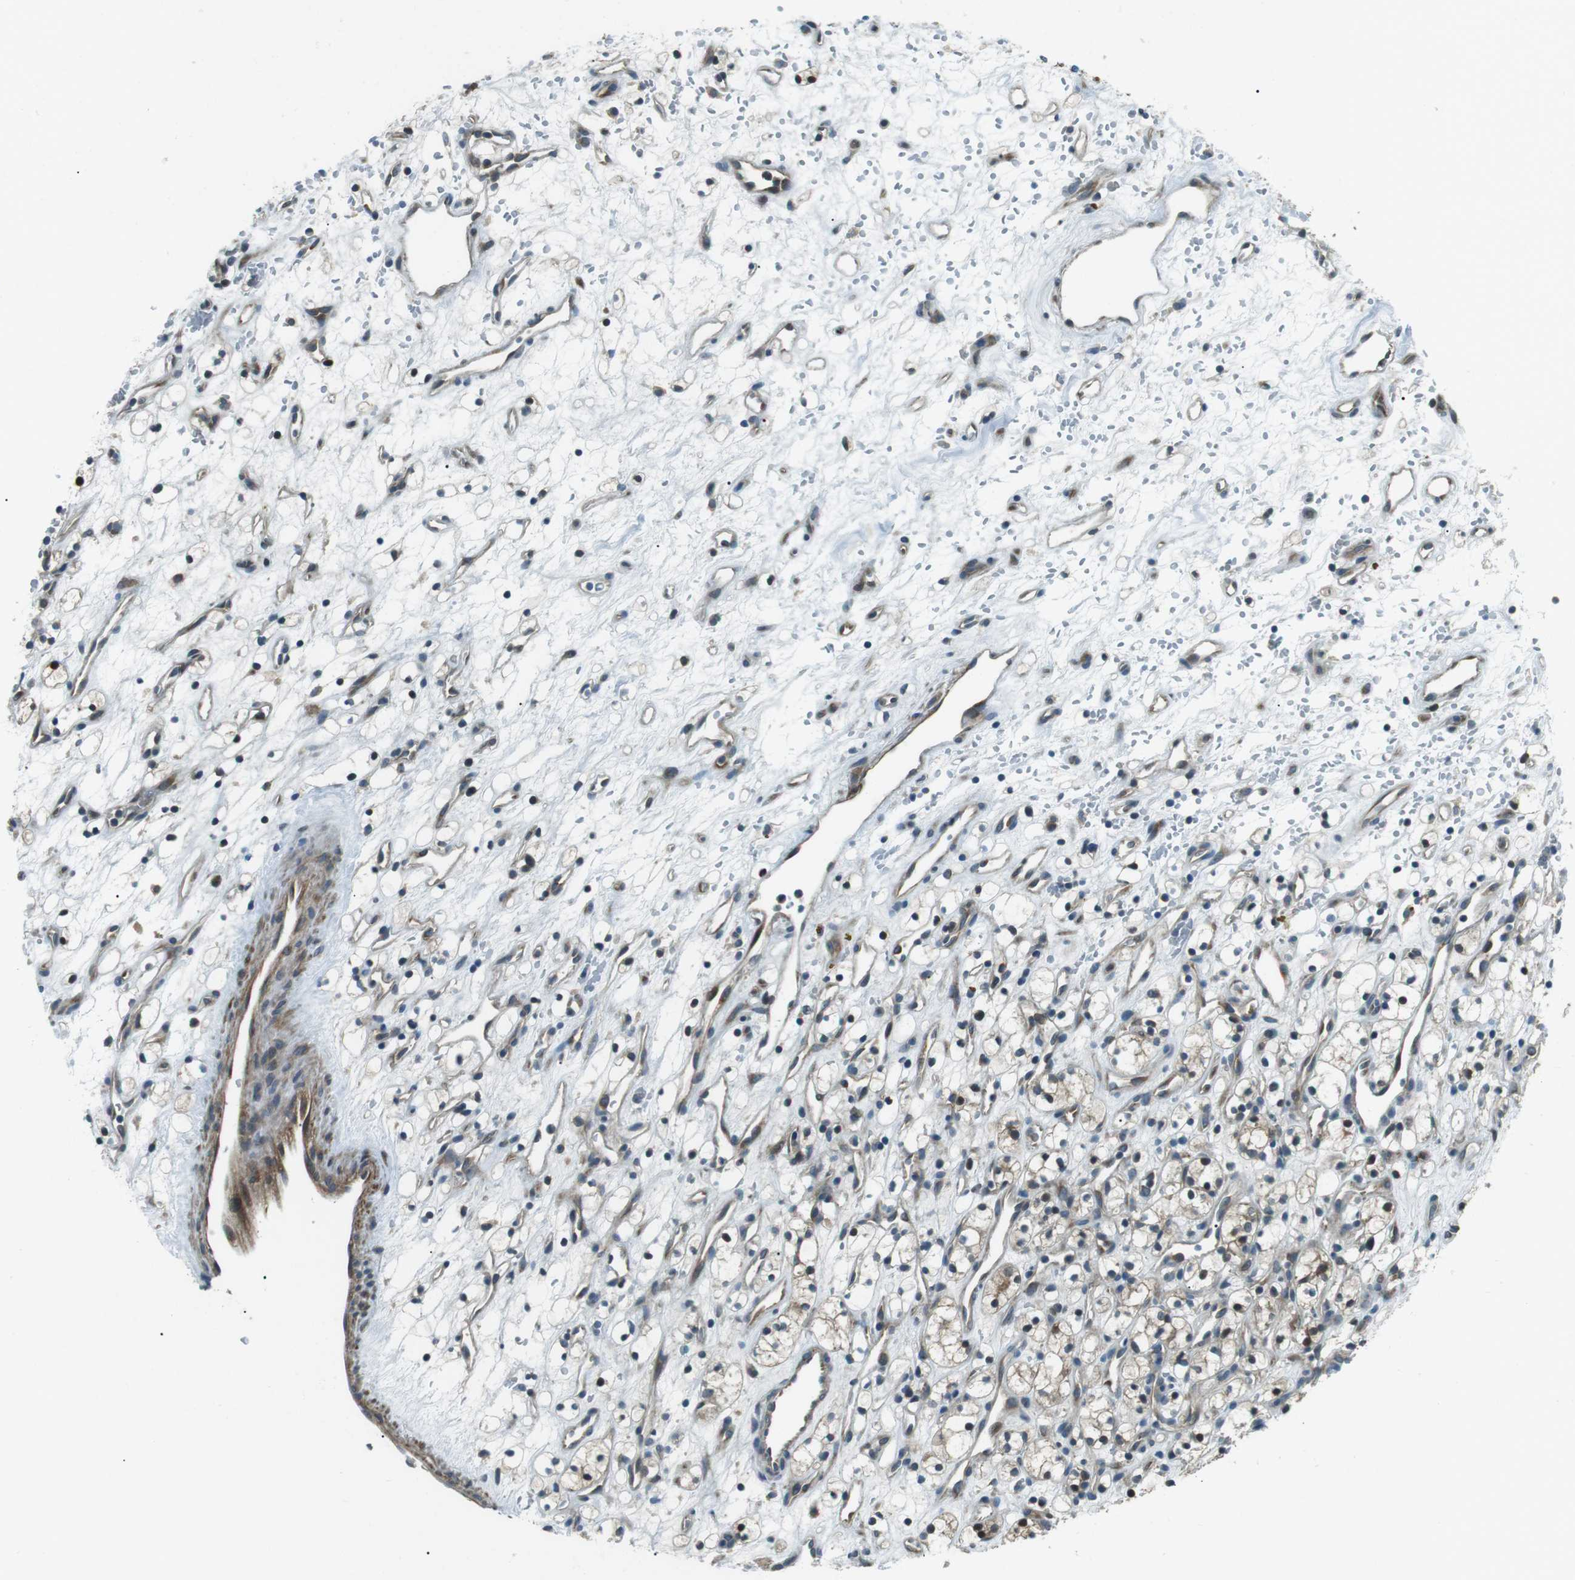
{"staining": {"intensity": "moderate", "quantity": "<25%", "location": "cytoplasmic/membranous,nuclear"}, "tissue": "renal cancer", "cell_type": "Tumor cells", "image_type": "cancer", "snomed": [{"axis": "morphology", "description": "Adenocarcinoma, NOS"}, {"axis": "topography", "description": "Kidney"}], "caption": "Immunohistochemistry (IHC) of renal cancer displays low levels of moderate cytoplasmic/membranous and nuclear positivity in about <25% of tumor cells. (DAB IHC, brown staining for protein, blue staining for nuclei).", "gene": "TMEM74", "patient": {"sex": "female", "age": 60}}